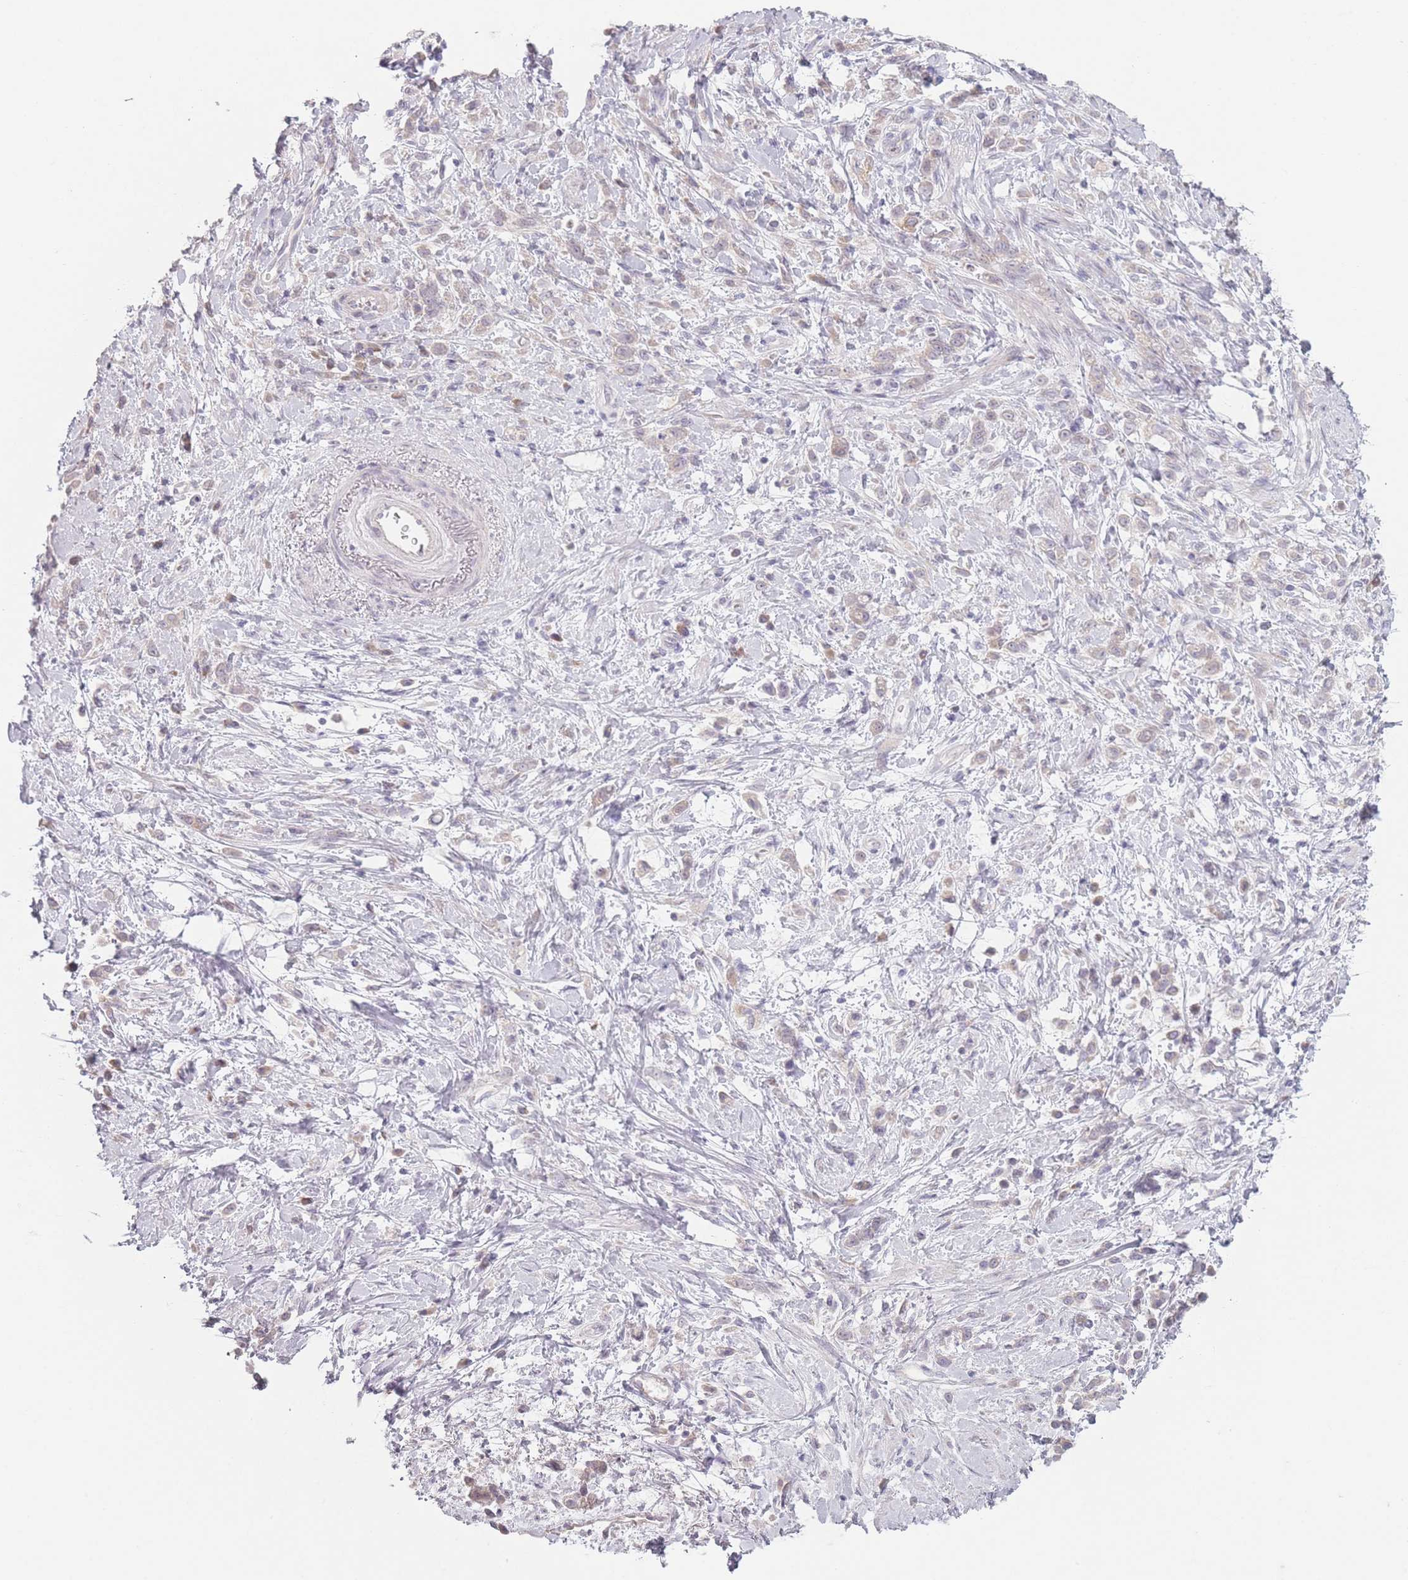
{"staining": {"intensity": "negative", "quantity": "none", "location": "none"}, "tissue": "stomach cancer", "cell_type": "Tumor cells", "image_type": "cancer", "snomed": [{"axis": "morphology", "description": "Adenocarcinoma, NOS"}, {"axis": "topography", "description": "Stomach"}], "caption": "Image shows no protein expression in tumor cells of stomach cancer (adenocarcinoma) tissue.", "gene": "RASL10B", "patient": {"sex": "female", "age": 60}}